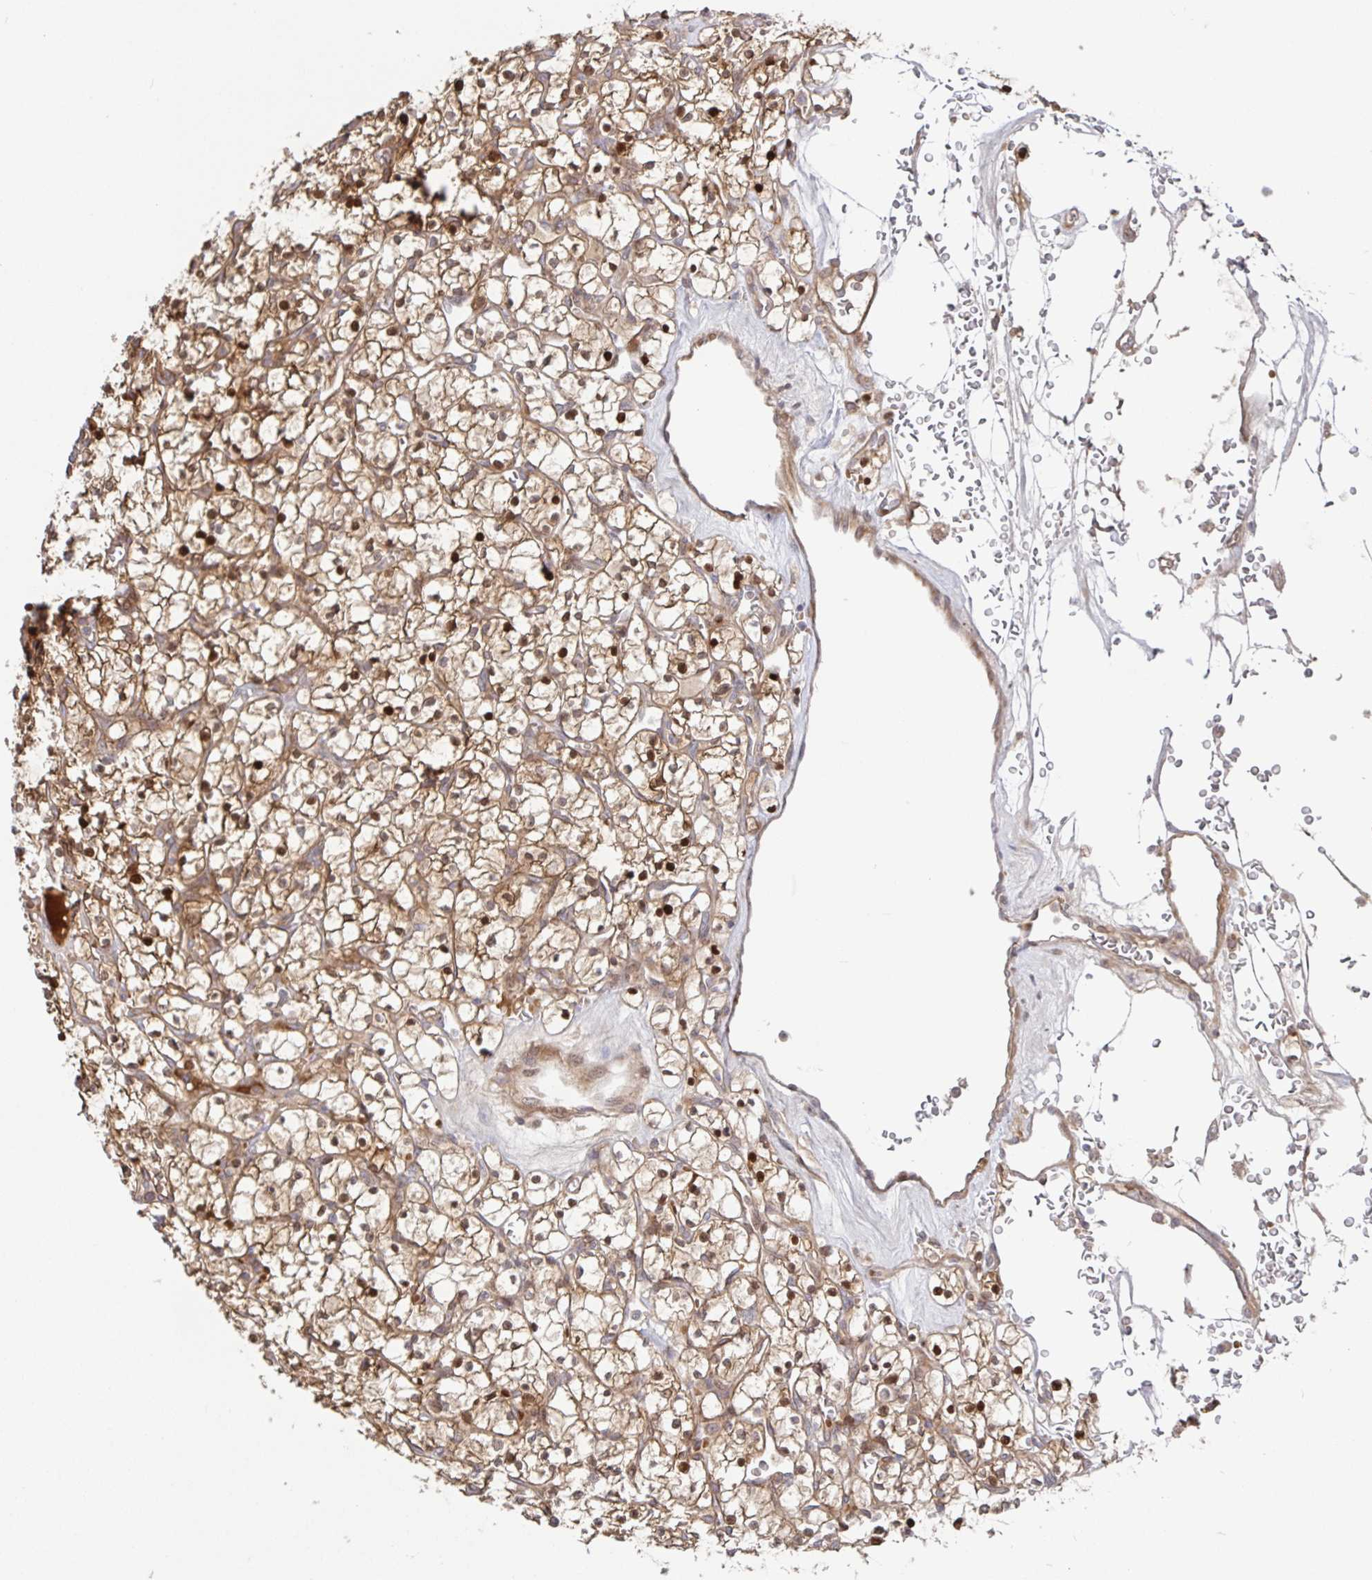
{"staining": {"intensity": "moderate", "quantity": ">75%", "location": "cytoplasmic/membranous,nuclear"}, "tissue": "renal cancer", "cell_type": "Tumor cells", "image_type": "cancer", "snomed": [{"axis": "morphology", "description": "Adenocarcinoma, NOS"}, {"axis": "topography", "description": "Kidney"}], "caption": "Moderate cytoplasmic/membranous and nuclear expression is identified in approximately >75% of tumor cells in renal adenocarcinoma.", "gene": "AACS", "patient": {"sex": "female", "age": 64}}